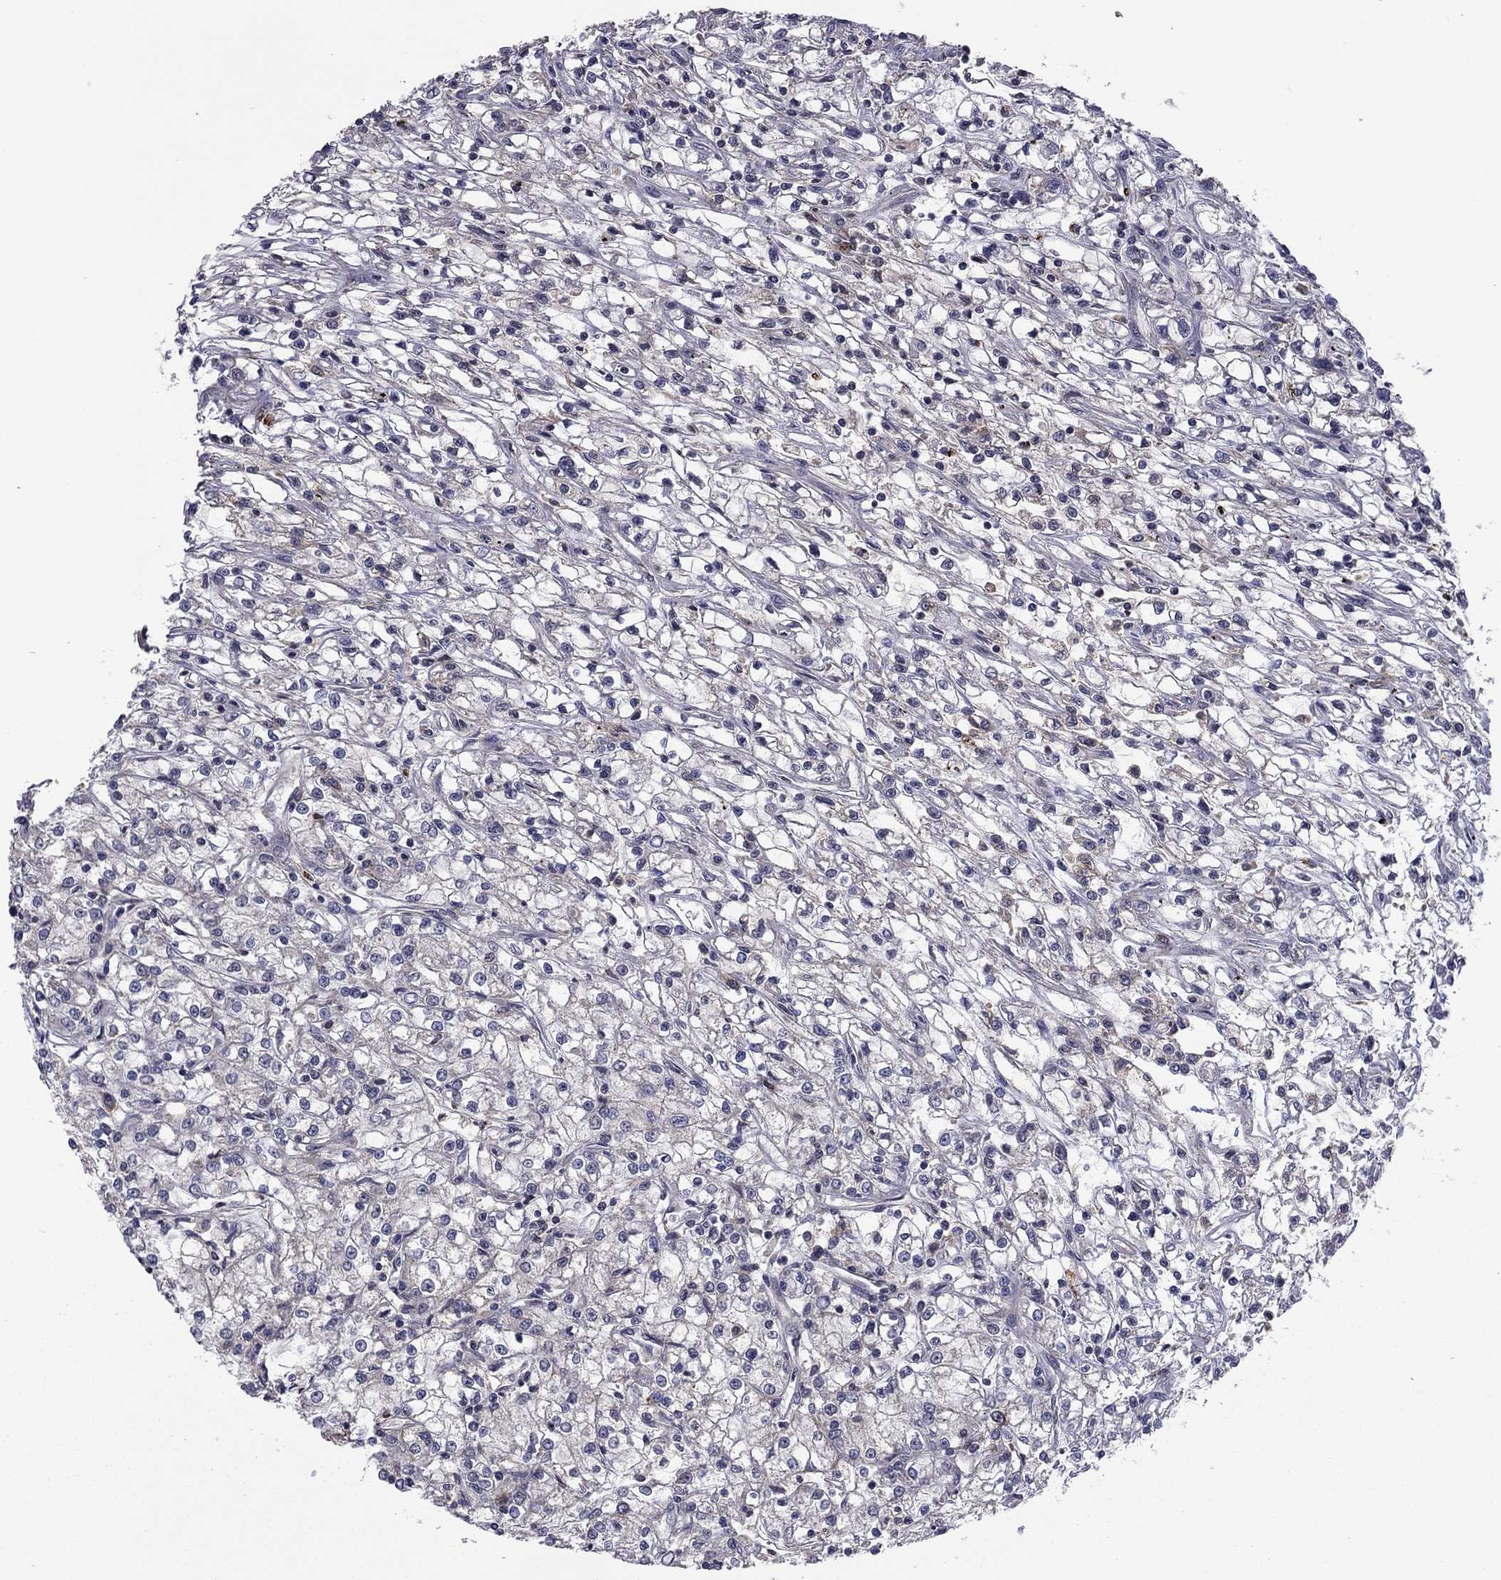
{"staining": {"intensity": "negative", "quantity": "none", "location": "none"}, "tissue": "renal cancer", "cell_type": "Tumor cells", "image_type": "cancer", "snomed": [{"axis": "morphology", "description": "Adenocarcinoma, NOS"}, {"axis": "topography", "description": "Kidney"}], "caption": "This is a histopathology image of immunohistochemistry staining of adenocarcinoma (renal), which shows no expression in tumor cells.", "gene": "GPAA1", "patient": {"sex": "female", "age": 59}}